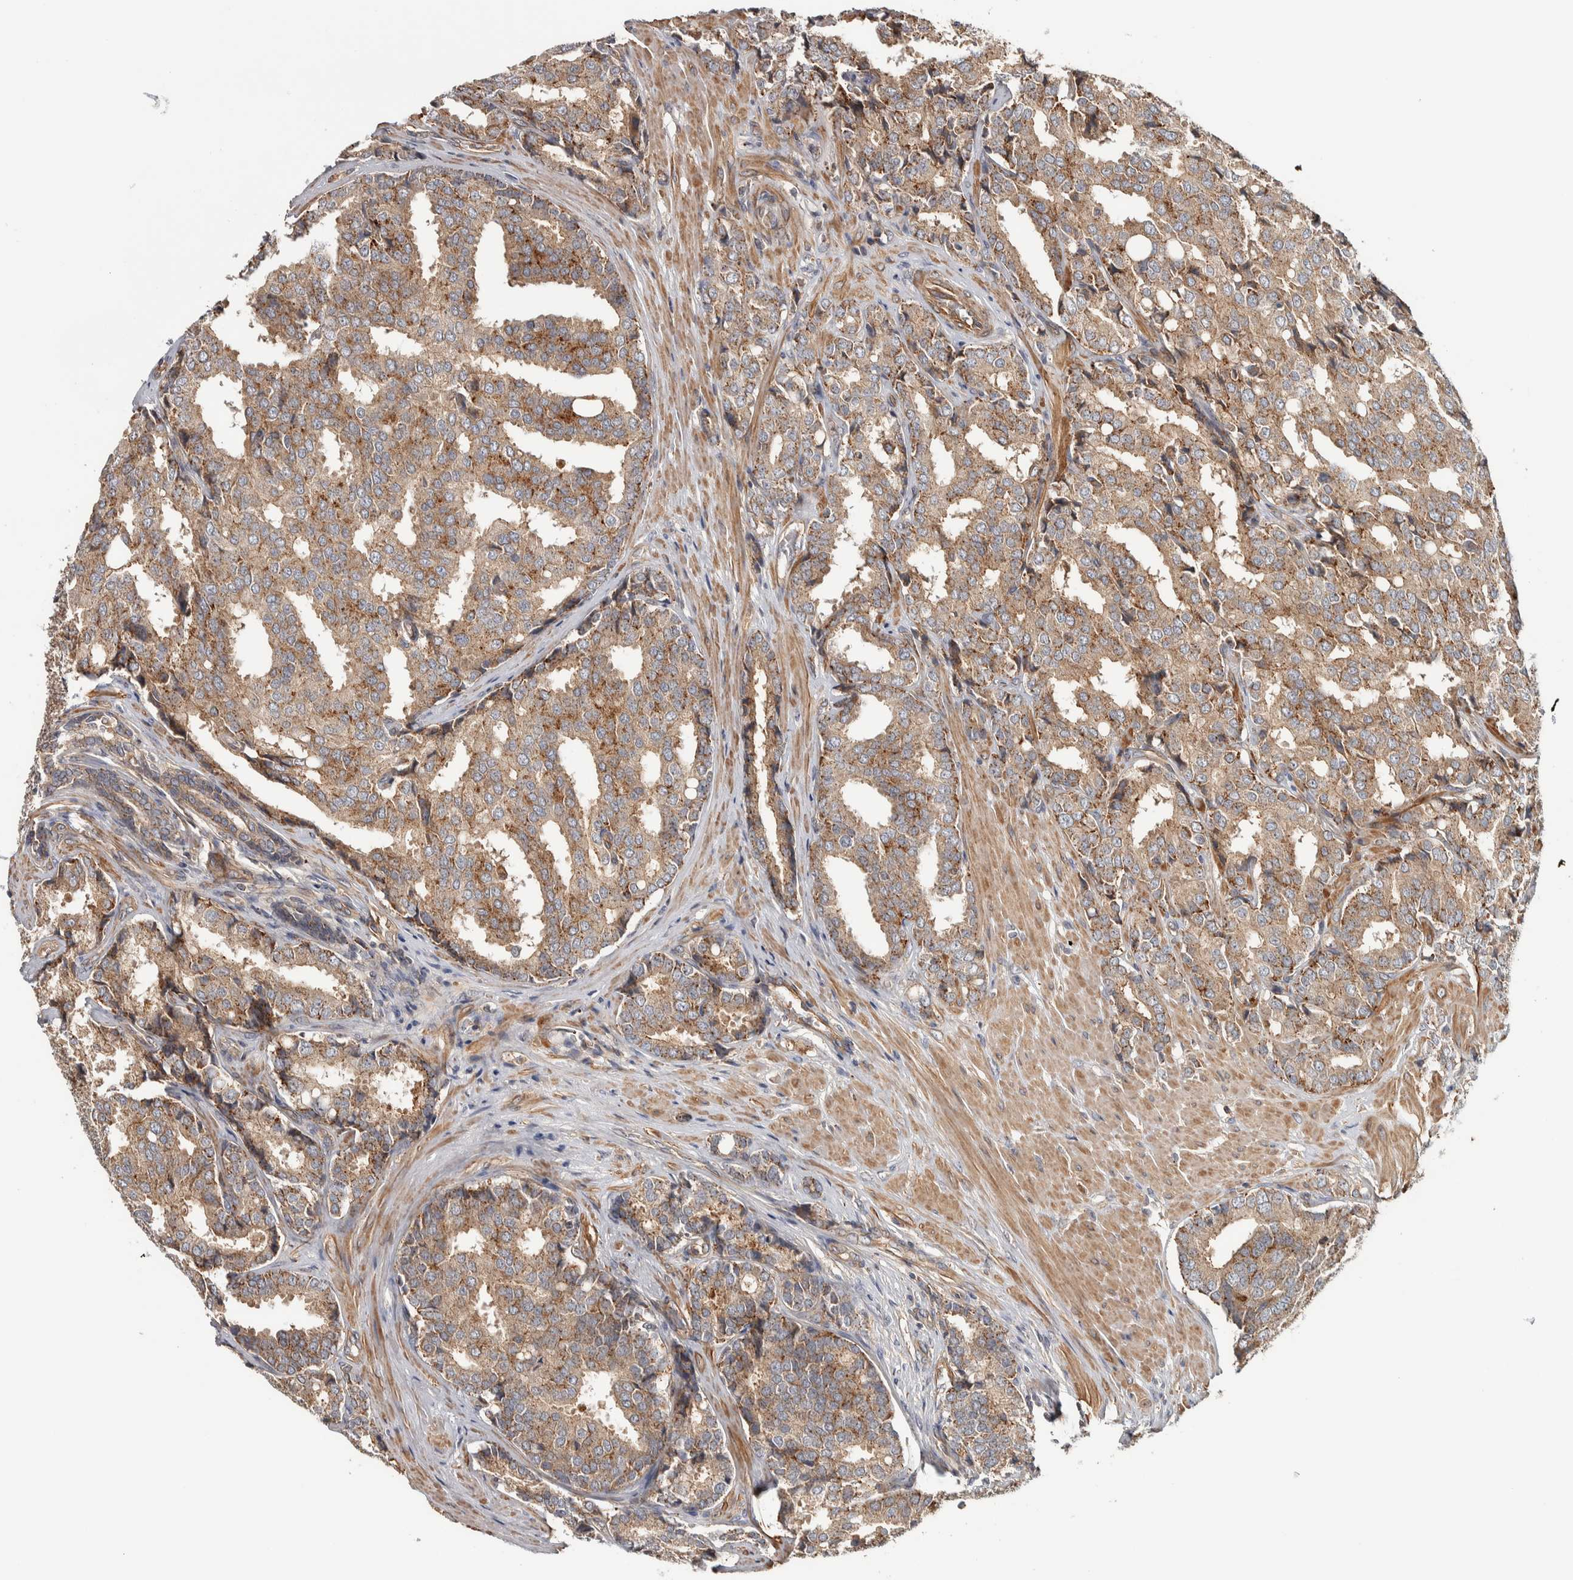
{"staining": {"intensity": "moderate", "quantity": ">75%", "location": "cytoplasmic/membranous"}, "tissue": "prostate cancer", "cell_type": "Tumor cells", "image_type": "cancer", "snomed": [{"axis": "morphology", "description": "Adenocarcinoma, High grade"}, {"axis": "topography", "description": "Prostate"}], "caption": "A histopathology image of human prostate cancer (adenocarcinoma (high-grade)) stained for a protein displays moderate cytoplasmic/membranous brown staining in tumor cells.", "gene": "CHMP4C", "patient": {"sex": "male", "age": 50}}